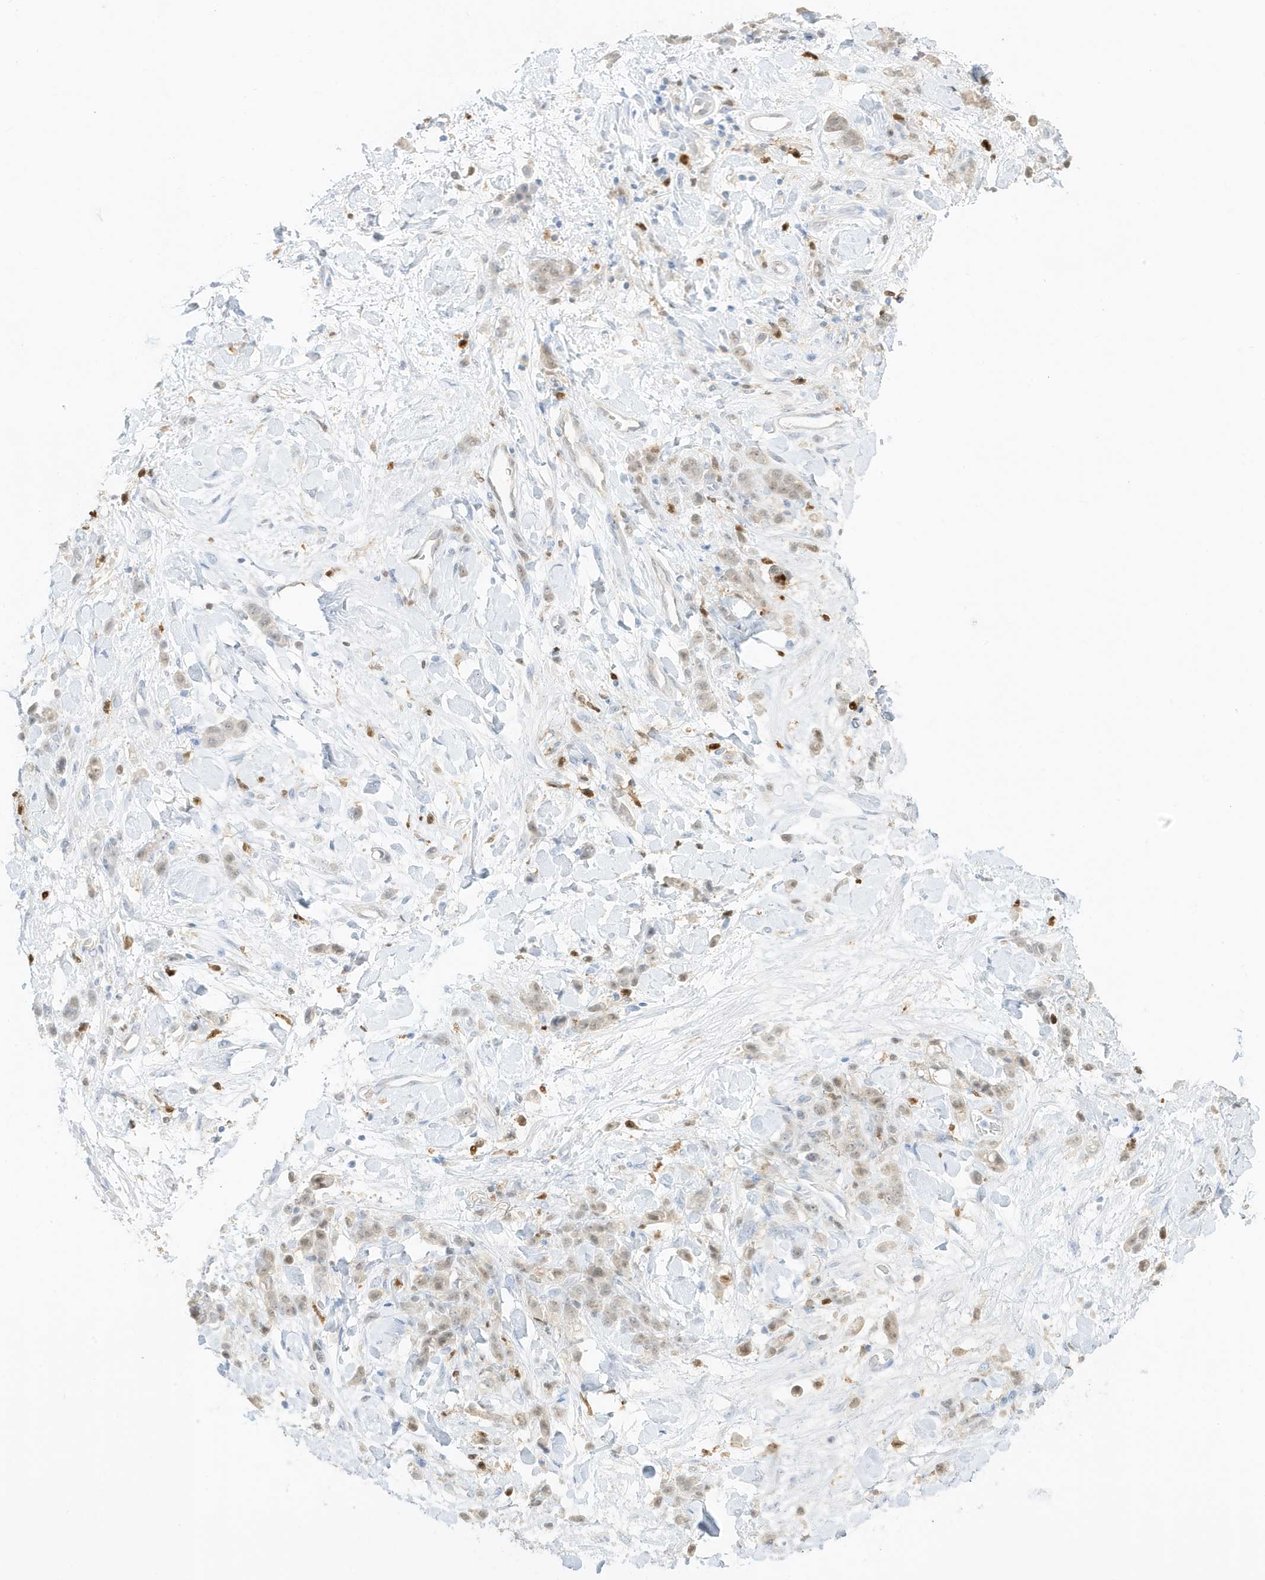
{"staining": {"intensity": "weak", "quantity": "25%-75%", "location": "cytoplasmic/membranous,nuclear"}, "tissue": "stomach cancer", "cell_type": "Tumor cells", "image_type": "cancer", "snomed": [{"axis": "morphology", "description": "Normal tissue, NOS"}, {"axis": "morphology", "description": "Adenocarcinoma, NOS"}, {"axis": "topography", "description": "Stomach"}], "caption": "Weak cytoplasmic/membranous and nuclear positivity for a protein is seen in about 25%-75% of tumor cells of stomach cancer using IHC.", "gene": "GCA", "patient": {"sex": "male", "age": 82}}